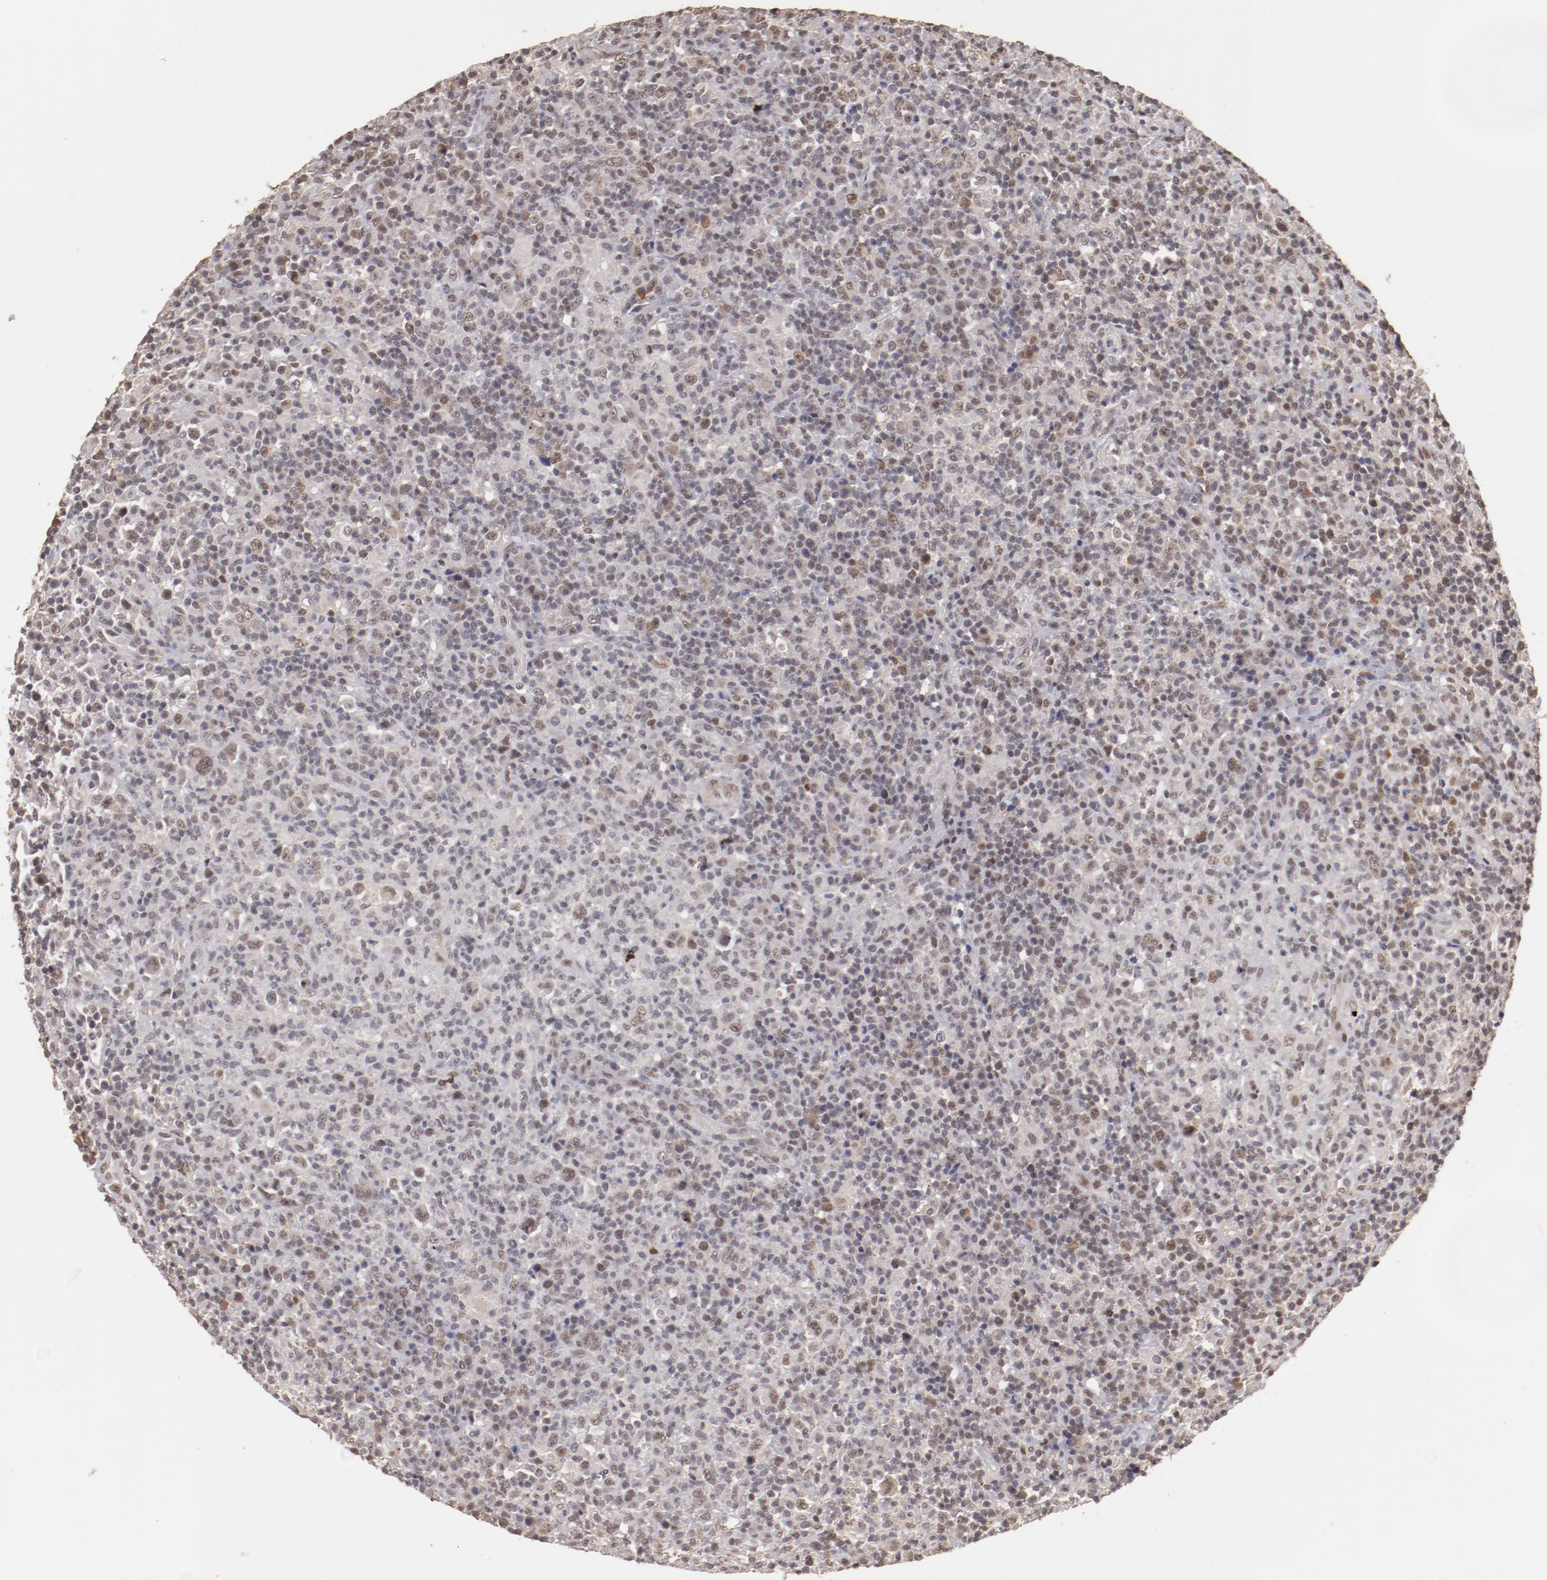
{"staining": {"intensity": "weak", "quantity": "25%-75%", "location": "nuclear"}, "tissue": "lymphoma", "cell_type": "Tumor cells", "image_type": "cancer", "snomed": [{"axis": "morphology", "description": "Hodgkin's disease, NOS"}, {"axis": "topography", "description": "Lymph node"}], "caption": "Immunohistochemical staining of lymphoma displays low levels of weak nuclear positivity in approximately 25%-75% of tumor cells.", "gene": "CLOCK", "patient": {"sex": "male", "age": 65}}